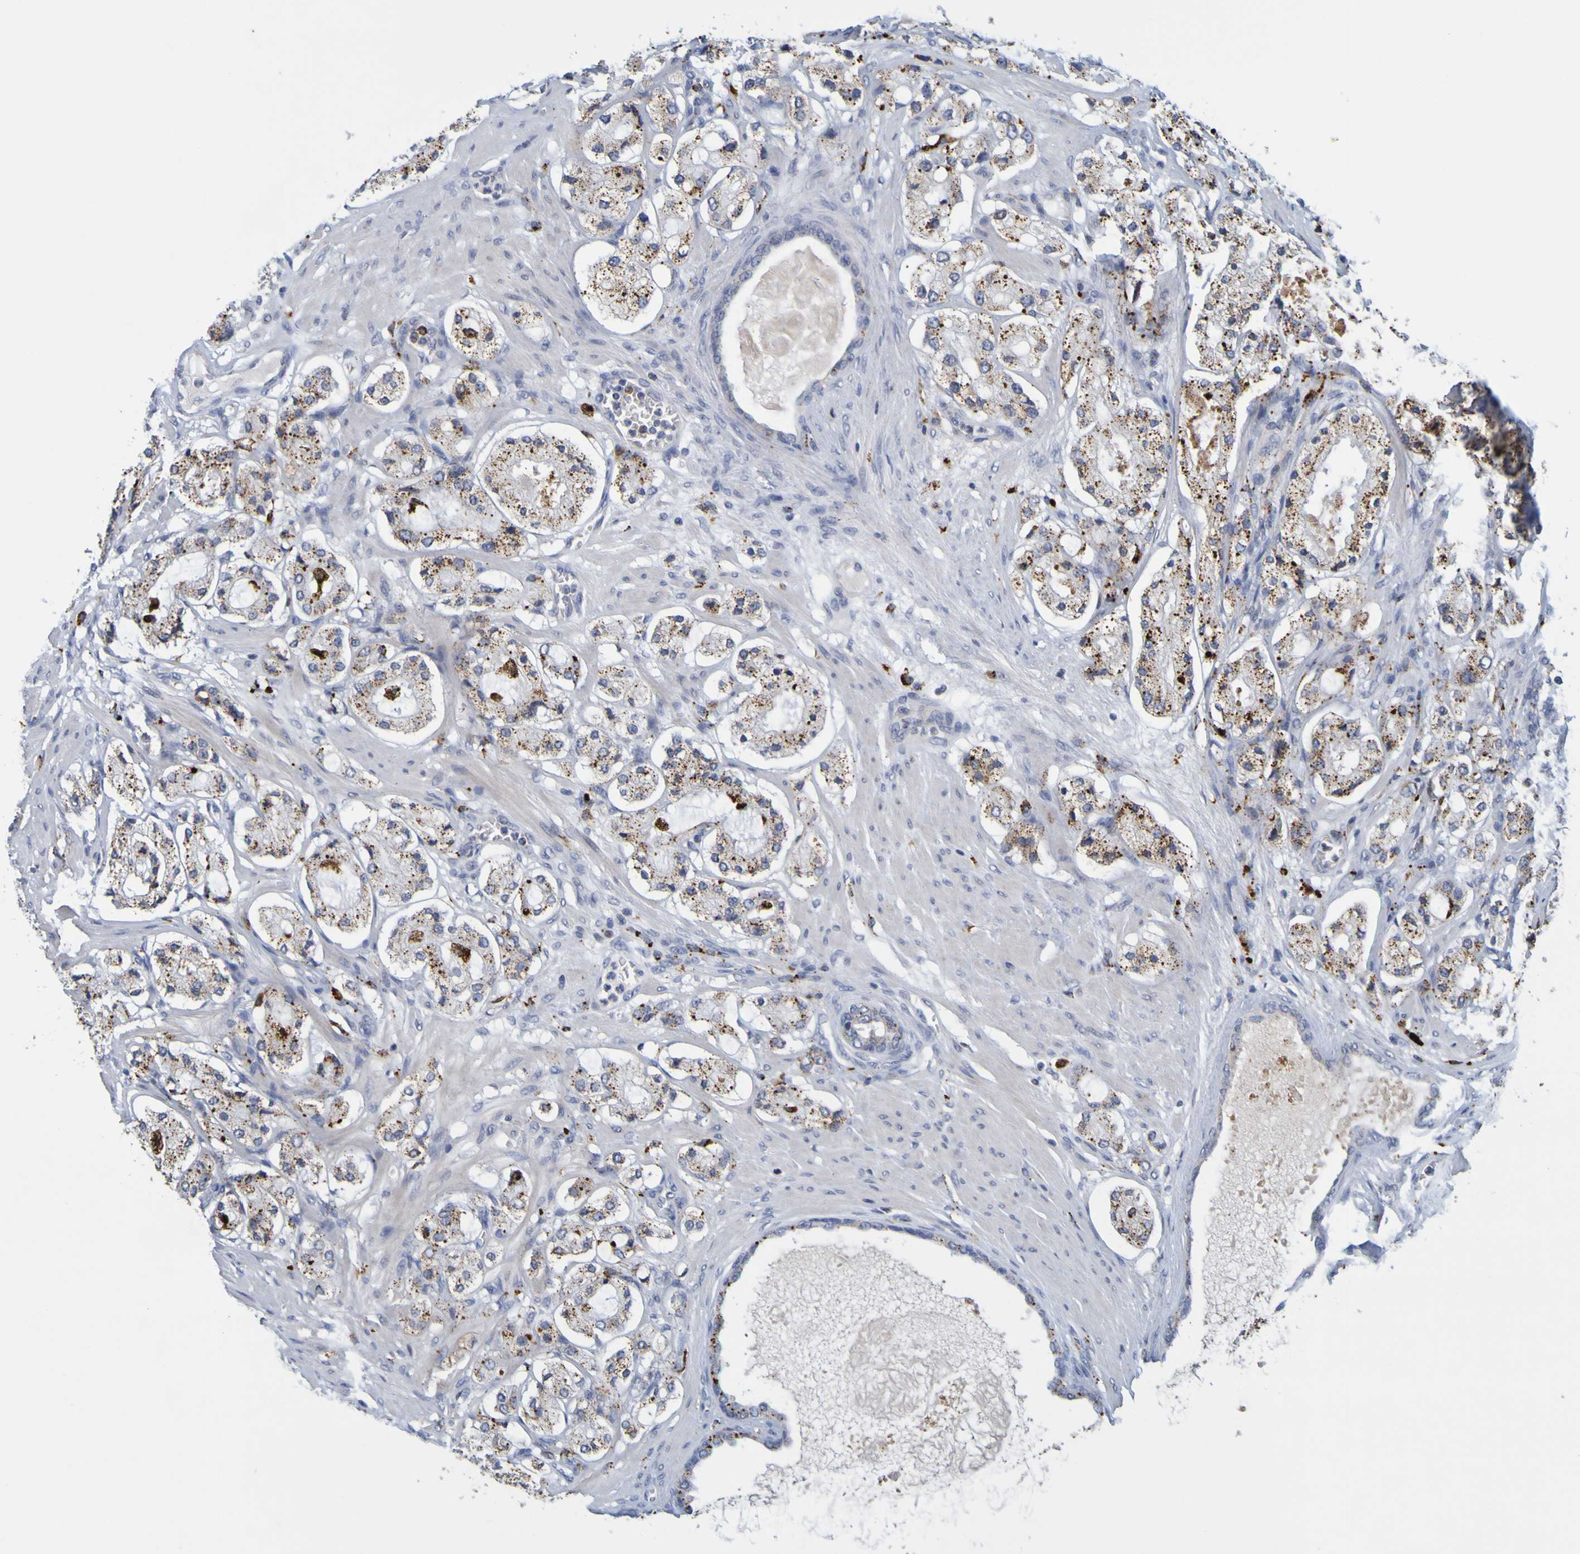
{"staining": {"intensity": "moderate", "quantity": ">75%", "location": "cytoplasmic/membranous"}, "tissue": "prostate cancer", "cell_type": "Tumor cells", "image_type": "cancer", "snomed": [{"axis": "morphology", "description": "Adenocarcinoma, High grade"}, {"axis": "topography", "description": "Prostate"}], "caption": "Moderate cytoplasmic/membranous staining is appreciated in approximately >75% of tumor cells in prostate adenocarcinoma (high-grade).", "gene": "TPH1", "patient": {"sex": "male", "age": 65}}